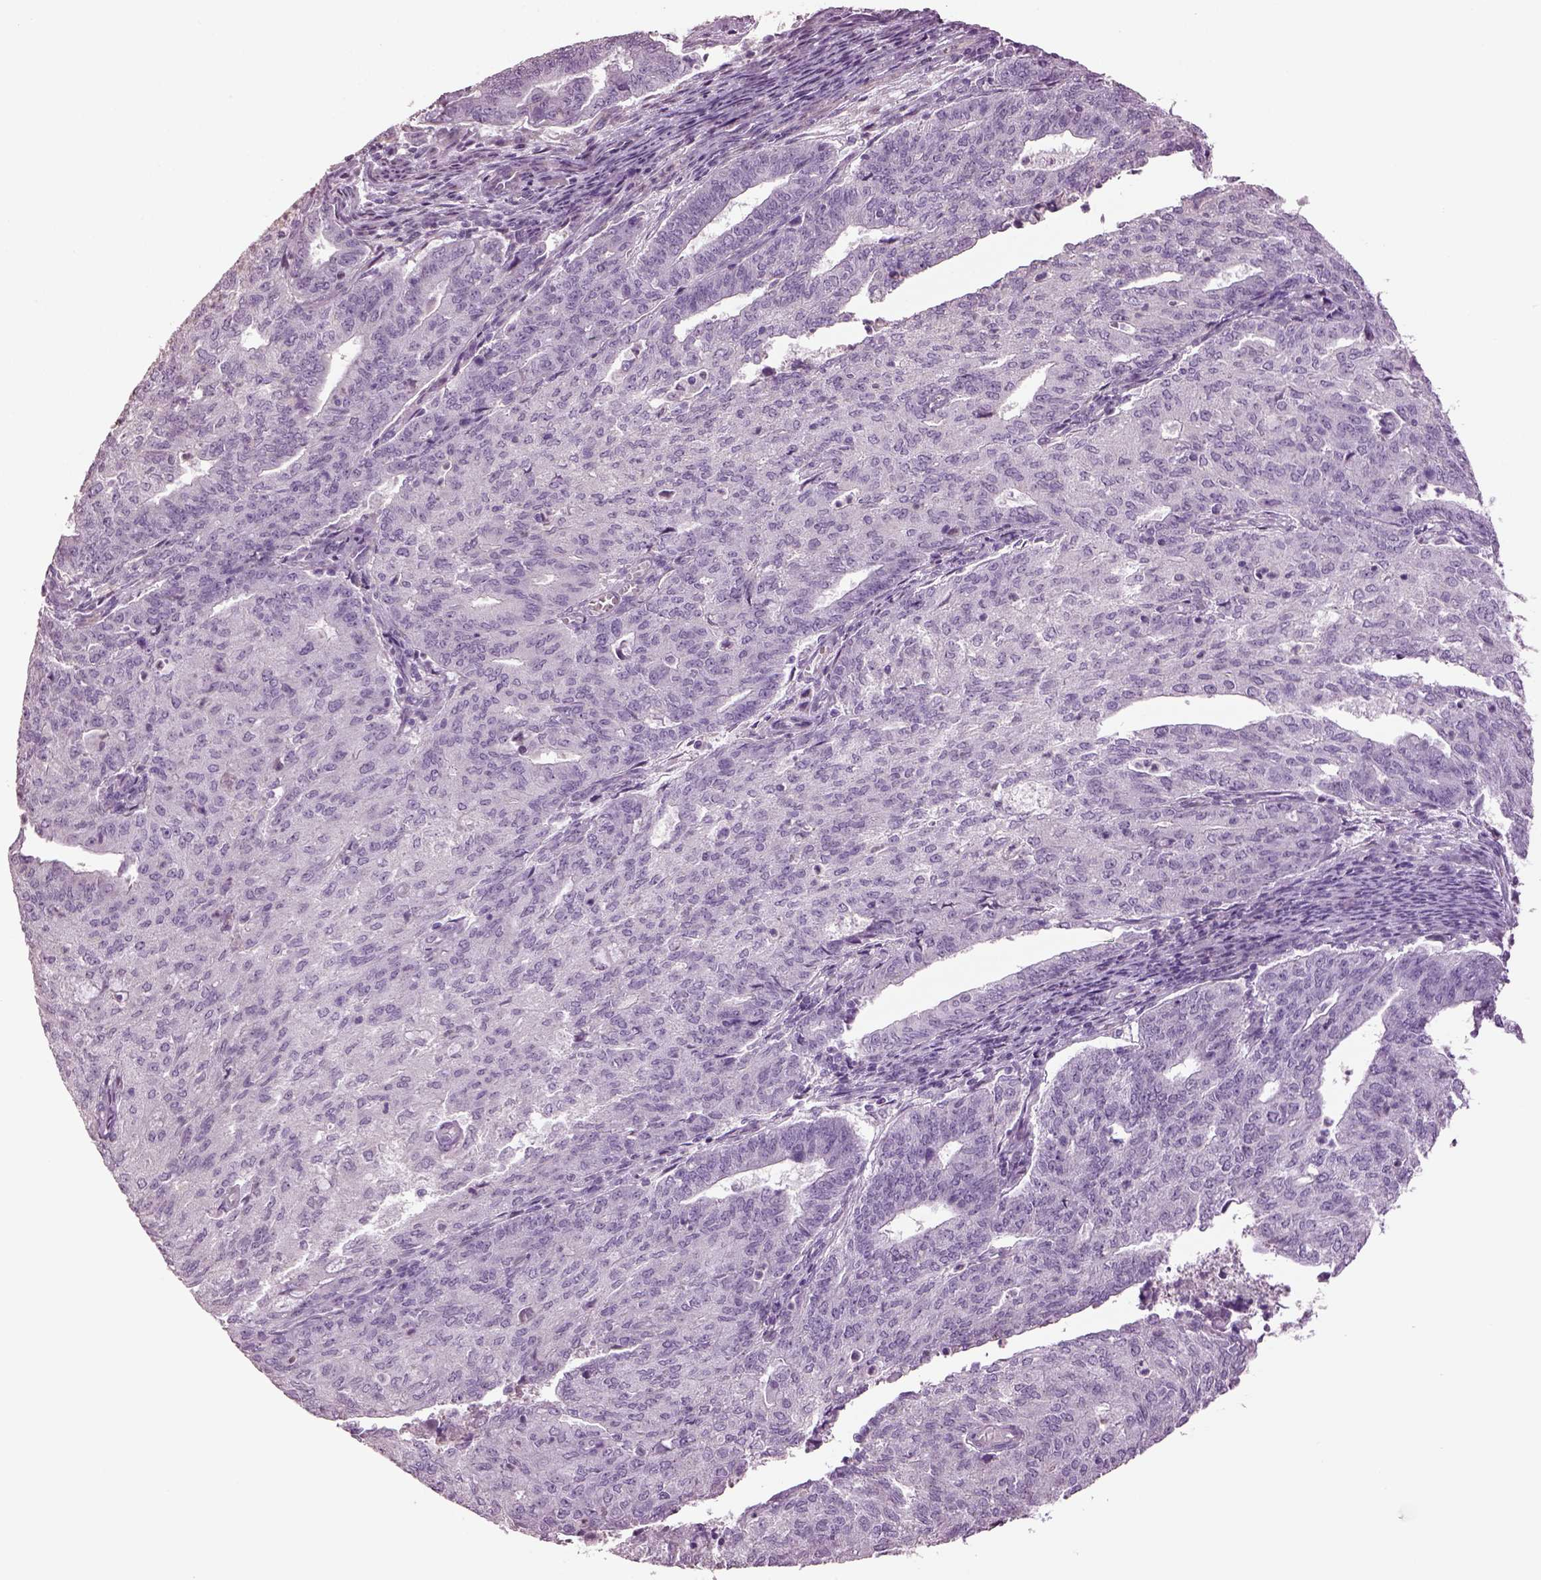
{"staining": {"intensity": "negative", "quantity": "none", "location": "none"}, "tissue": "endometrial cancer", "cell_type": "Tumor cells", "image_type": "cancer", "snomed": [{"axis": "morphology", "description": "Adenocarcinoma, NOS"}, {"axis": "topography", "description": "Endometrium"}], "caption": "A high-resolution histopathology image shows immunohistochemistry (IHC) staining of endometrial adenocarcinoma, which reveals no significant staining in tumor cells.", "gene": "GUCA1A", "patient": {"sex": "female", "age": 82}}